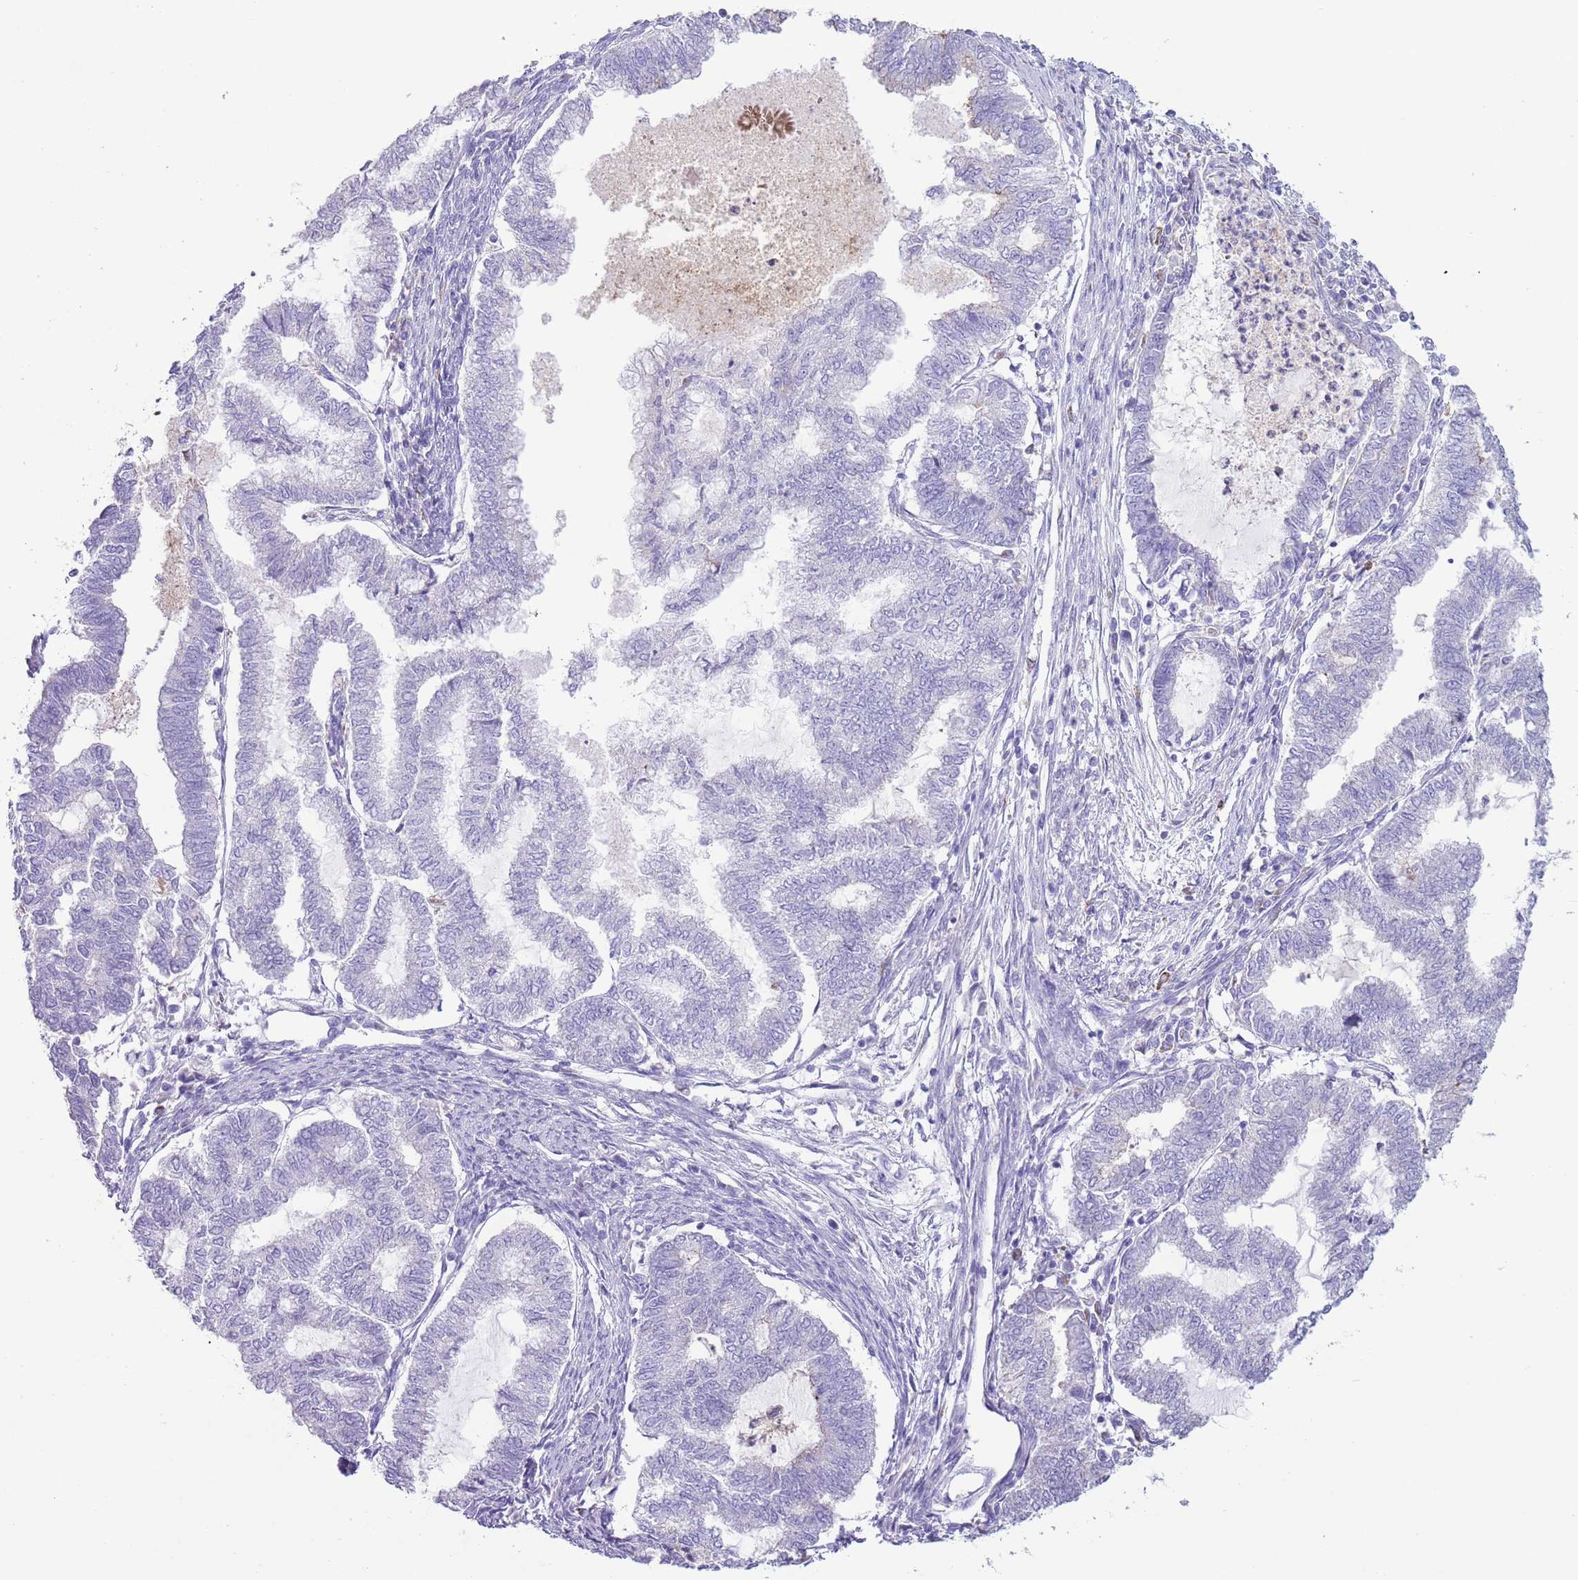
{"staining": {"intensity": "negative", "quantity": "none", "location": "none"}, "tissue": "endometrial cancer", "cell_type": "Tumor cells", "image_type": "cancer", "snomed": [{"axis": "morphology", "description": "Adenocarcinoma, NOS"}, {"axis": "topography", "description": "Endometrium"}], "caption": "IHC image of neoplastic tissue: human adenocarcinoma (endometrial) stained with DAB (3,3'-diaminobenzidine) displays no significant protein staining in tumor cells.", "gene": "ZNF697", "patient": {"sex": "female", "age": 79}}